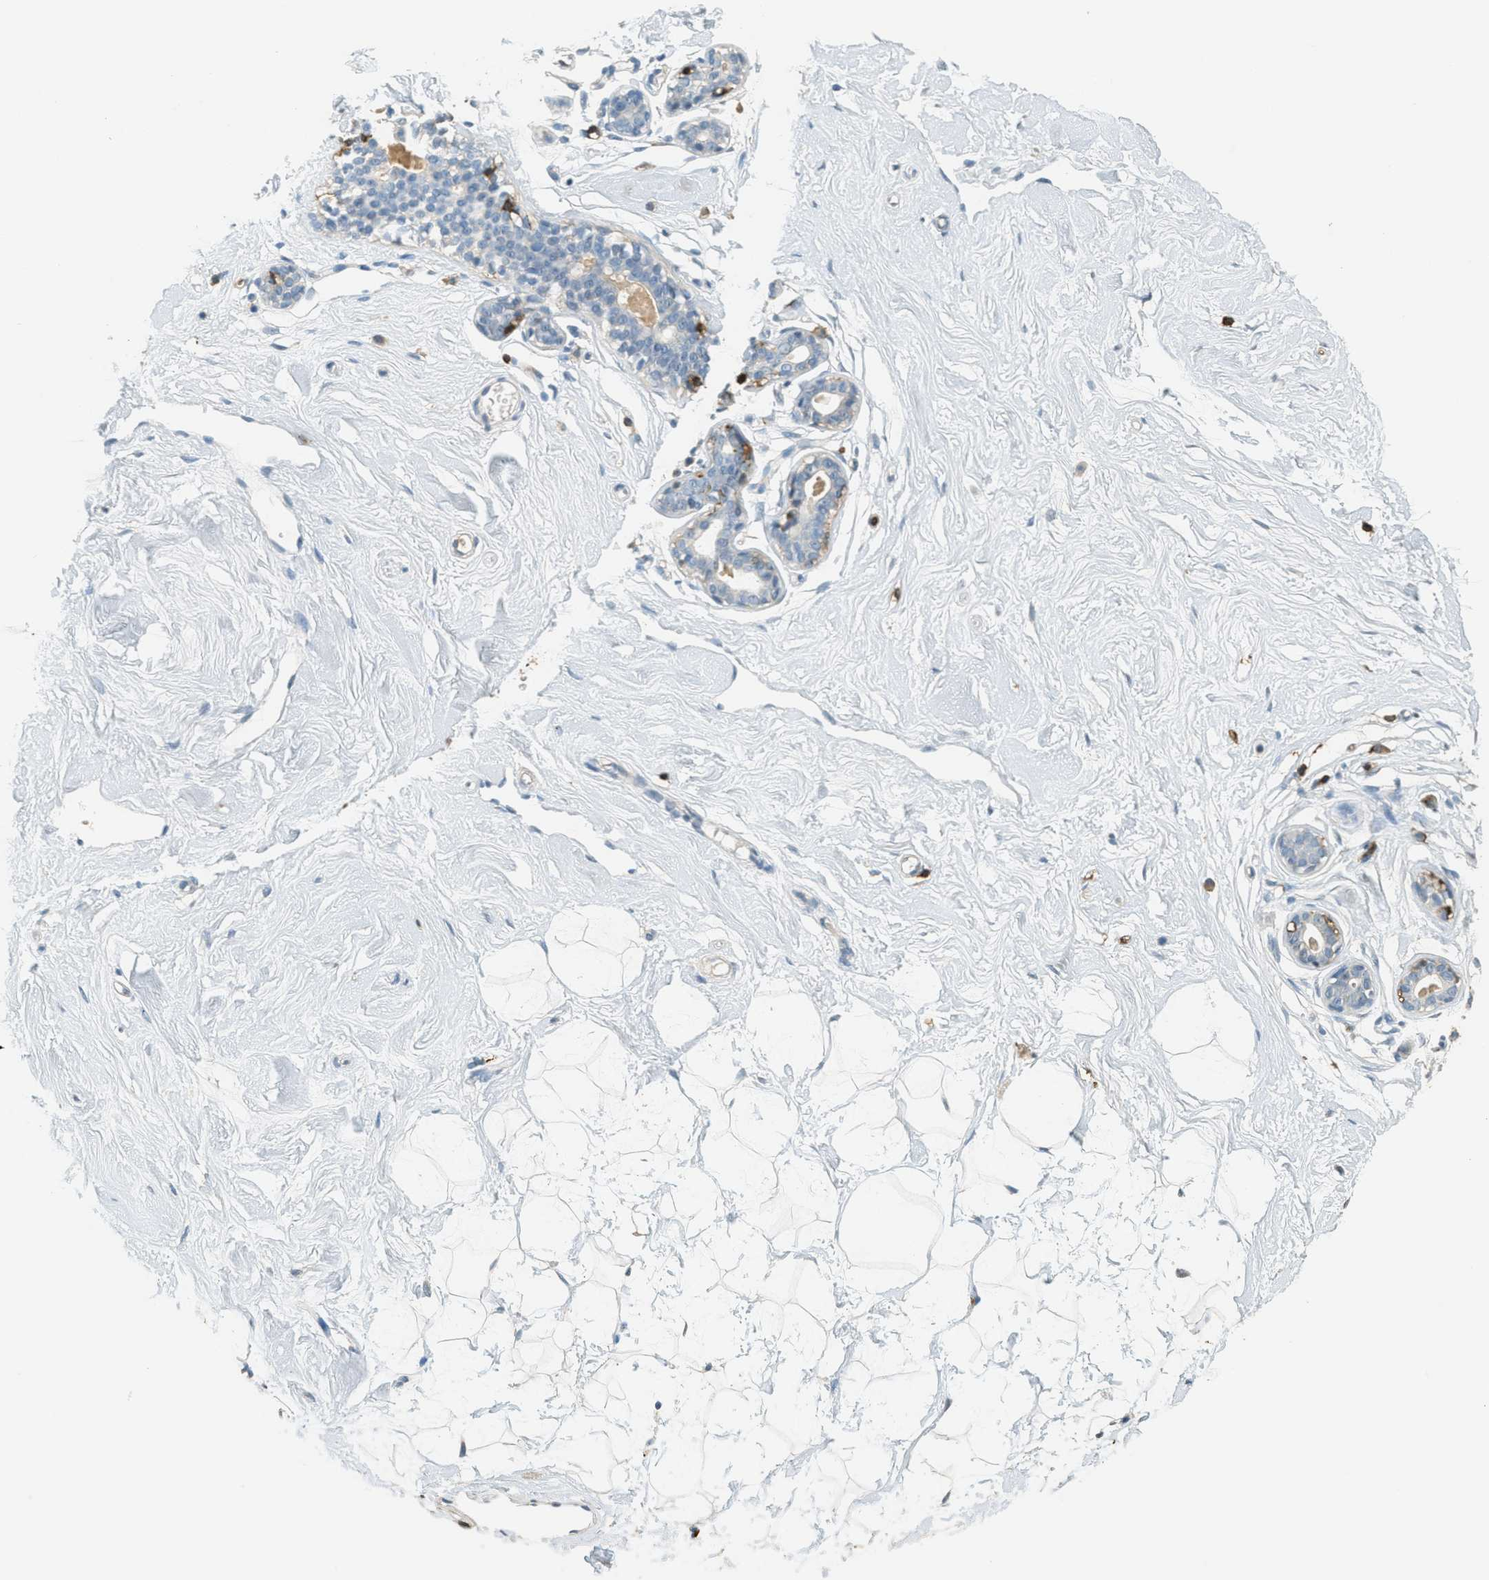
{"staining": {"intensity": "negative", "quantity": "none", "location": "none"}, "tissue": "breast", "cell_type": "Adipocytes", "image_type": "normal", "snomed": [{"axis": "morphology", "description": "Normal tissue, NOS"}, {"axis": "topography", "description": "Breast"}], "caption": "This is an immunohistochemistry image of normal breast. There is no positivity in adipocytes.", "gene": "LSP1", "patient": {"sex": "female", "age": 23}}